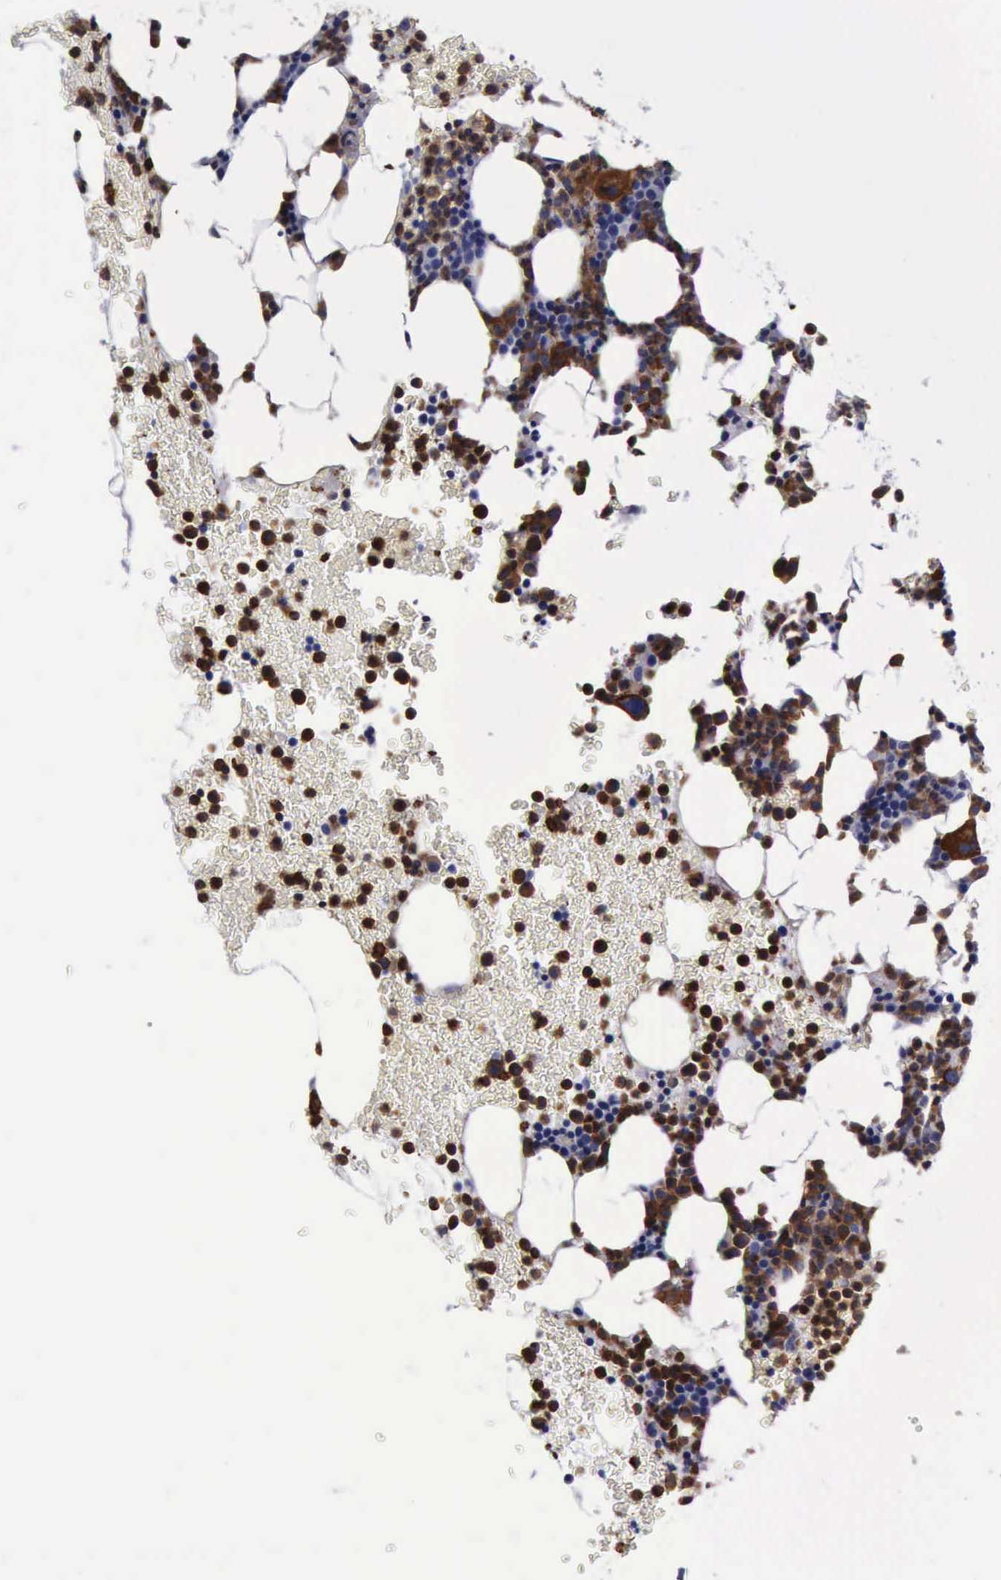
{"staining": {"intensity": "strong", "quantity": "25%-75%", "location": "cytoplasmic/membranous"}, "tissue": "bone marrow", "cell_type": "Hematopoietic cells", "image_type": "normal", "snomed": [{"axis": "morphology", "description": "Normal tissue, NOS"}, {"axis": "topography", "description": "Bone marrow"}], "caption": "Bone marrow stained with DAB IHC reveals high levels of strong cytoplasmic/membranous staining in approximately 25%-75% of hematopoietic cells.", "gene": "FLNA", "patient": {"sex": "female", "age": 53}}